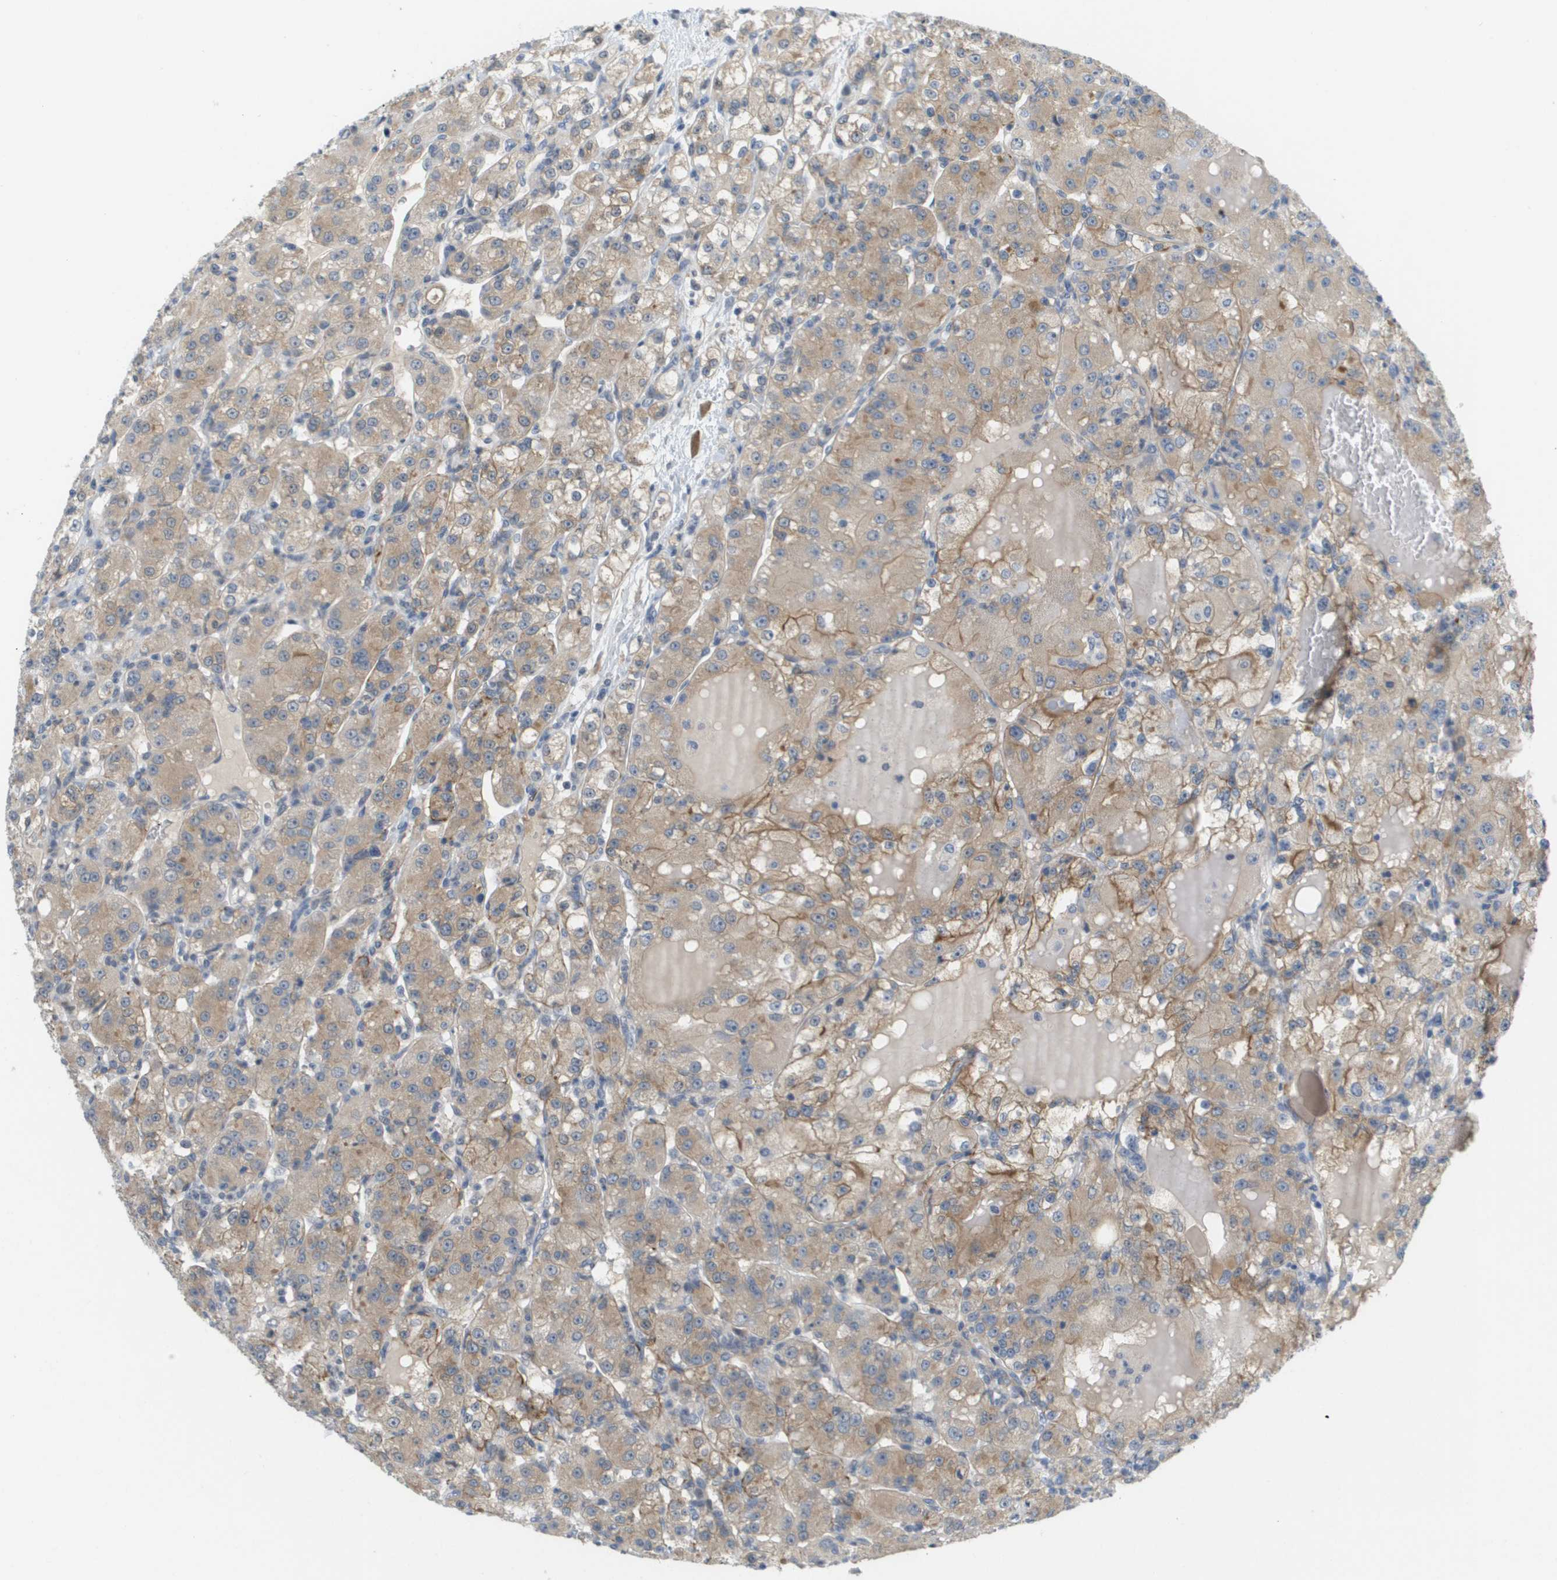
{"staining": {"intensity": "moderate", "quantity": ">75%", "location": "cytoplasmic/membranous"}, "tissue": "renal cancer", "cell_type": "Tumor cells", "image_type": "cancer", "snomed": [{"axis": "morphology", "description": "Normal tissue, NOS"}, {"axis": "morphology", "description": "Adenocarcinoma, NOS"}, {"axis": "topography", "description": "Kidney"}], "caption": "Renal adenocarcinoma stained for a protein (brown) reveals moderate cytoplasmic/membranous positive expression in approximately >75% of tumor cells.", "gene": "MARCHF8", "patient": {"sex": "male", "age": 61}}